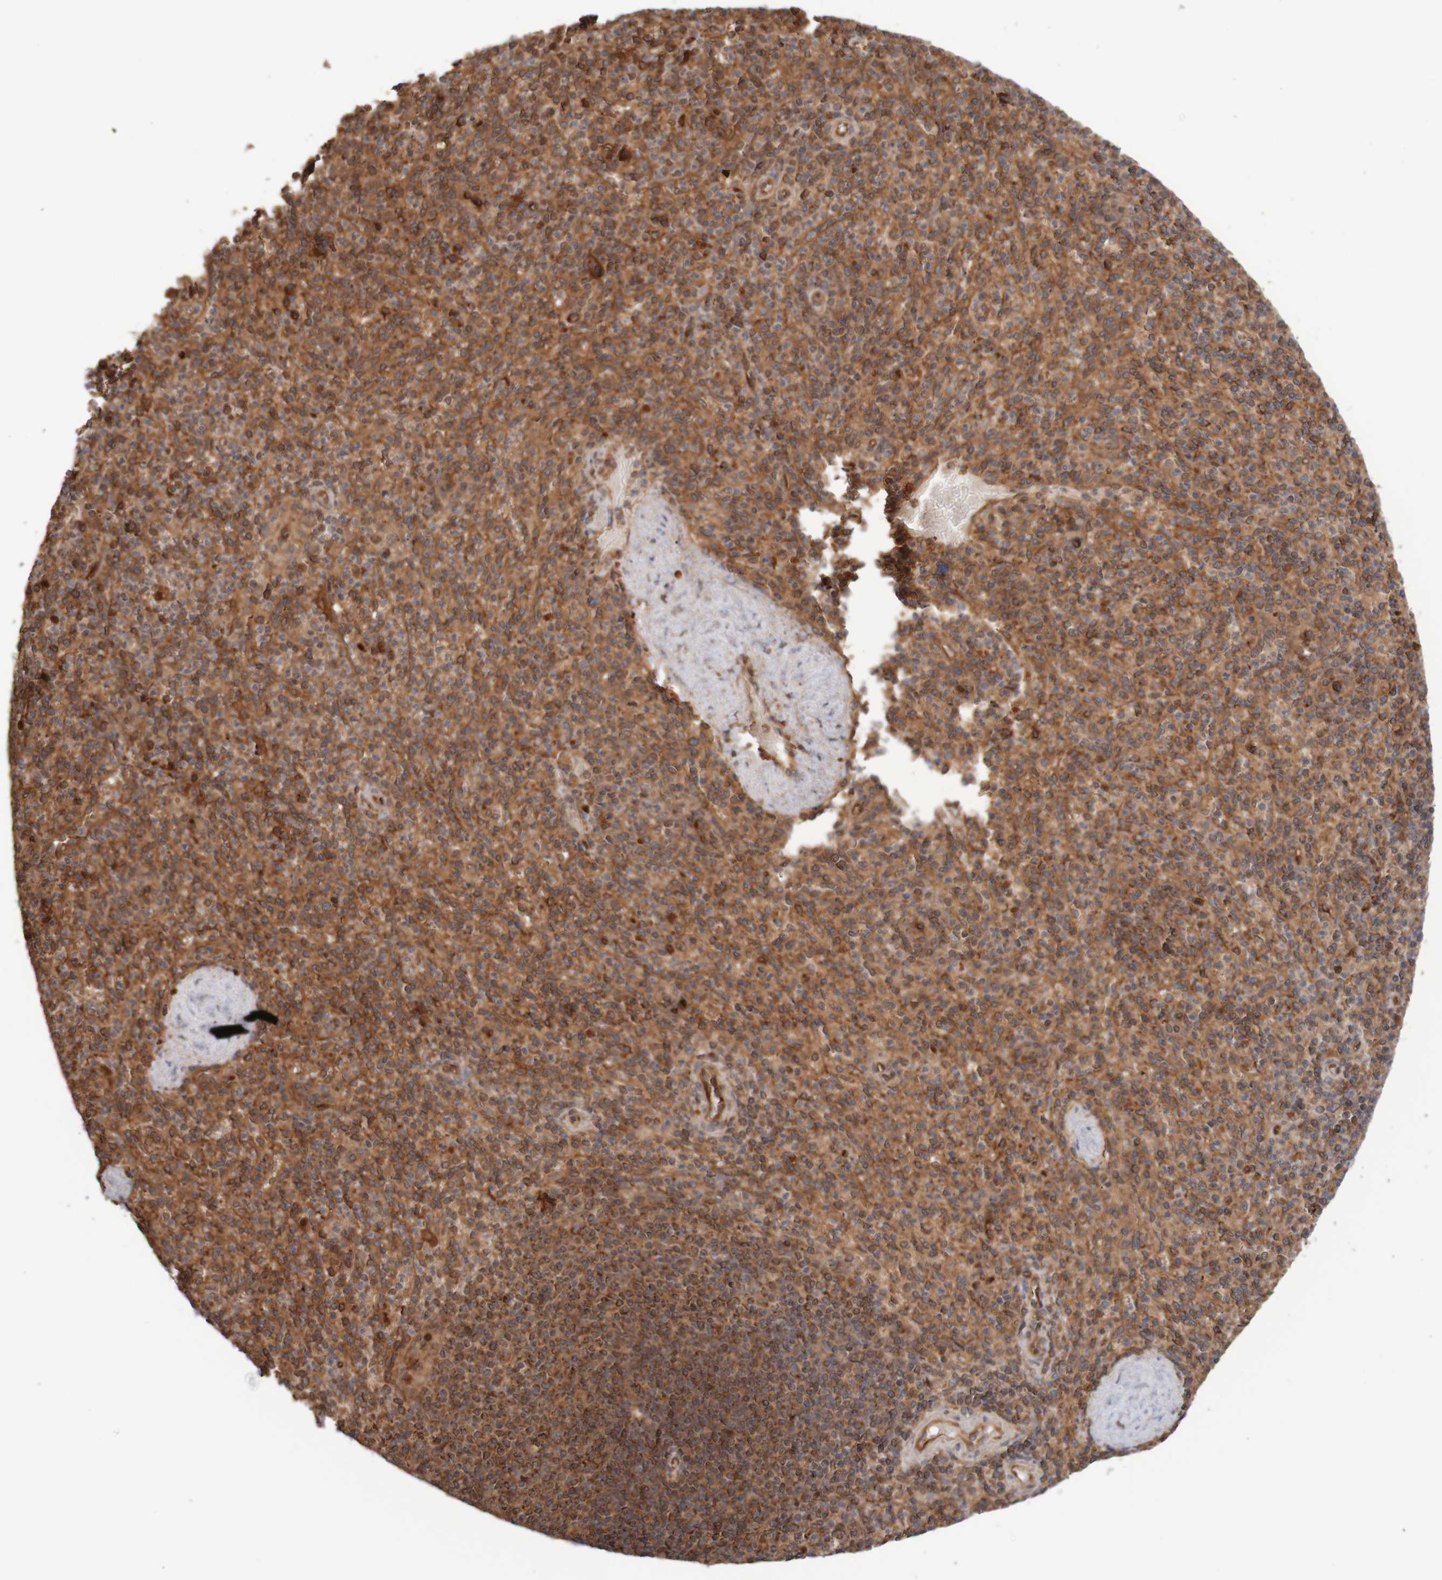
{"staining": {"intensity": "strong", "quantity": ">75%", "location": "cytoplasmic/membranous"}, "tissue": "spleen", "cell_type": "Cells in red pulp", "image_type": "normal", "snomed": [{"axis": "morphology", "description": "Normal tissue, NOS"}, {"axis": "topography", "description": "Spleen"}], "caption": "Brown immunohistochemical staining in normal human spleen reveals strong cytoplasmic/membranous positivity in about >75% of cells in red pulp.", "gene": "MRPL52", "patient": {"sex": "male", "age": 36}}